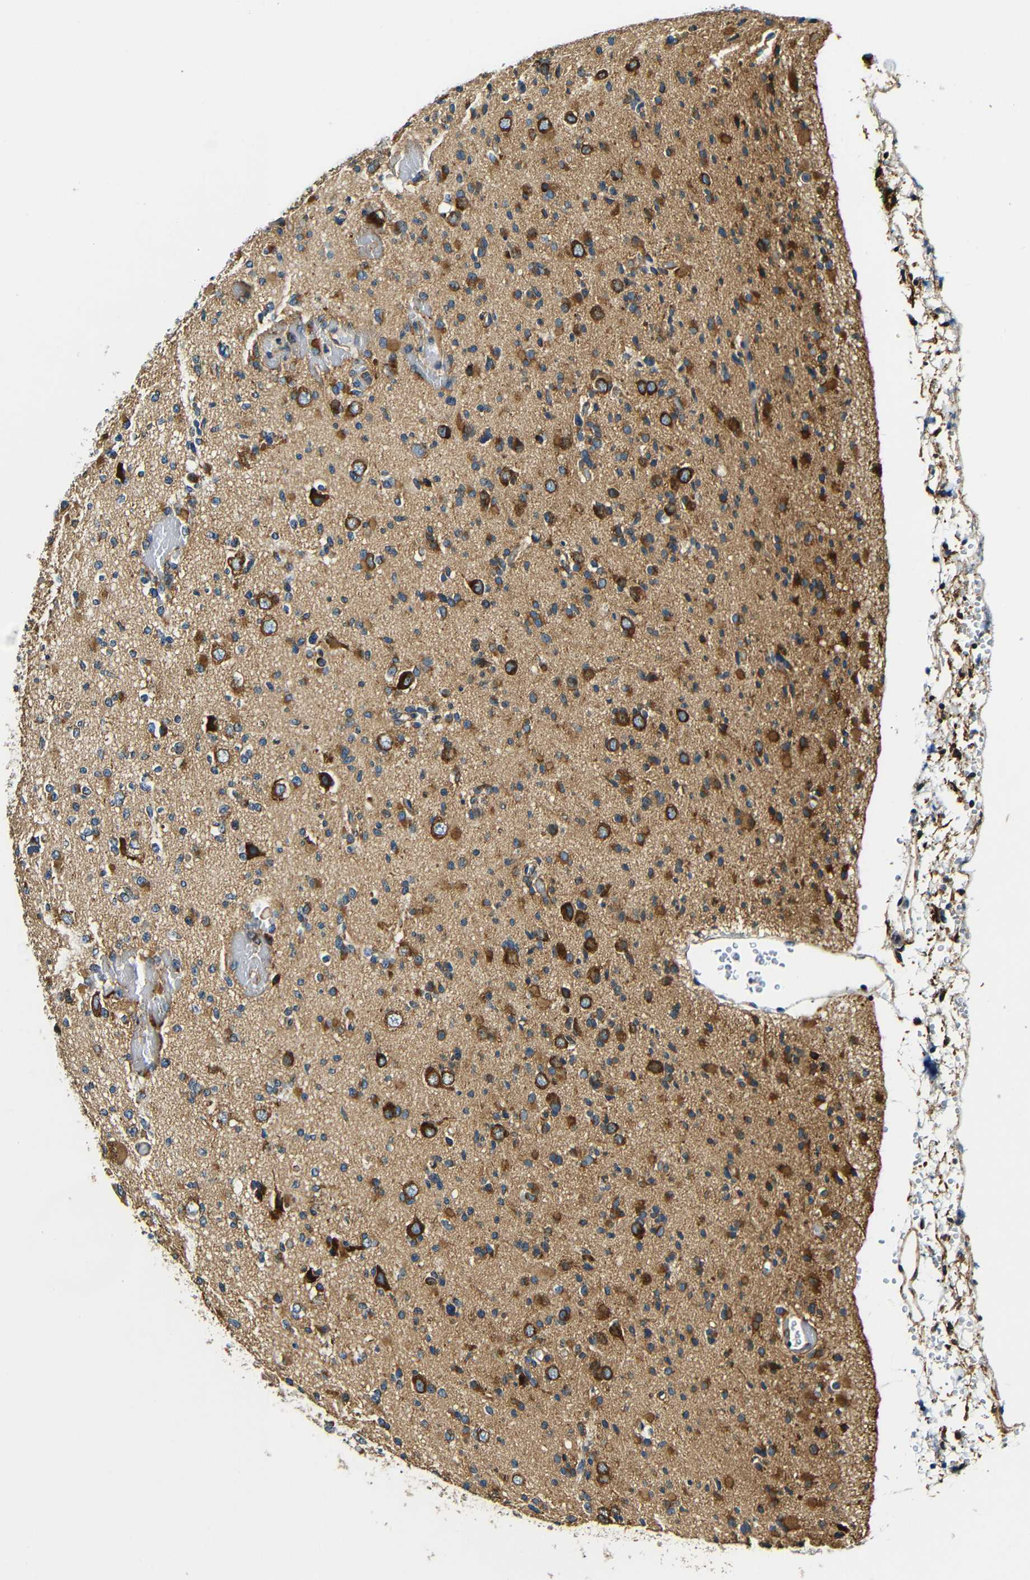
{"staining": {"intensity": "strong", "quantity": ">75%", "location": "cytoplasmic/membranous"}, "tissue": "glioma", "cell_type": "Tumor cells", "image_type": "cancer", "snomed": [{"axis": "morphology", "description": "Glioma, malignant, Low grade"}, {"axis": "topography", "description": "Brain"}], "caption": "DAB (3,3'-diaminobenzidine) immunohistochemical staining of human low-grade glioma (malignant) shows strong cytoplasmic/membranous protein staining in about >75% of tumor cells.", "gene": "VAPB", "patient": {"sex": "female", "age": 22}}